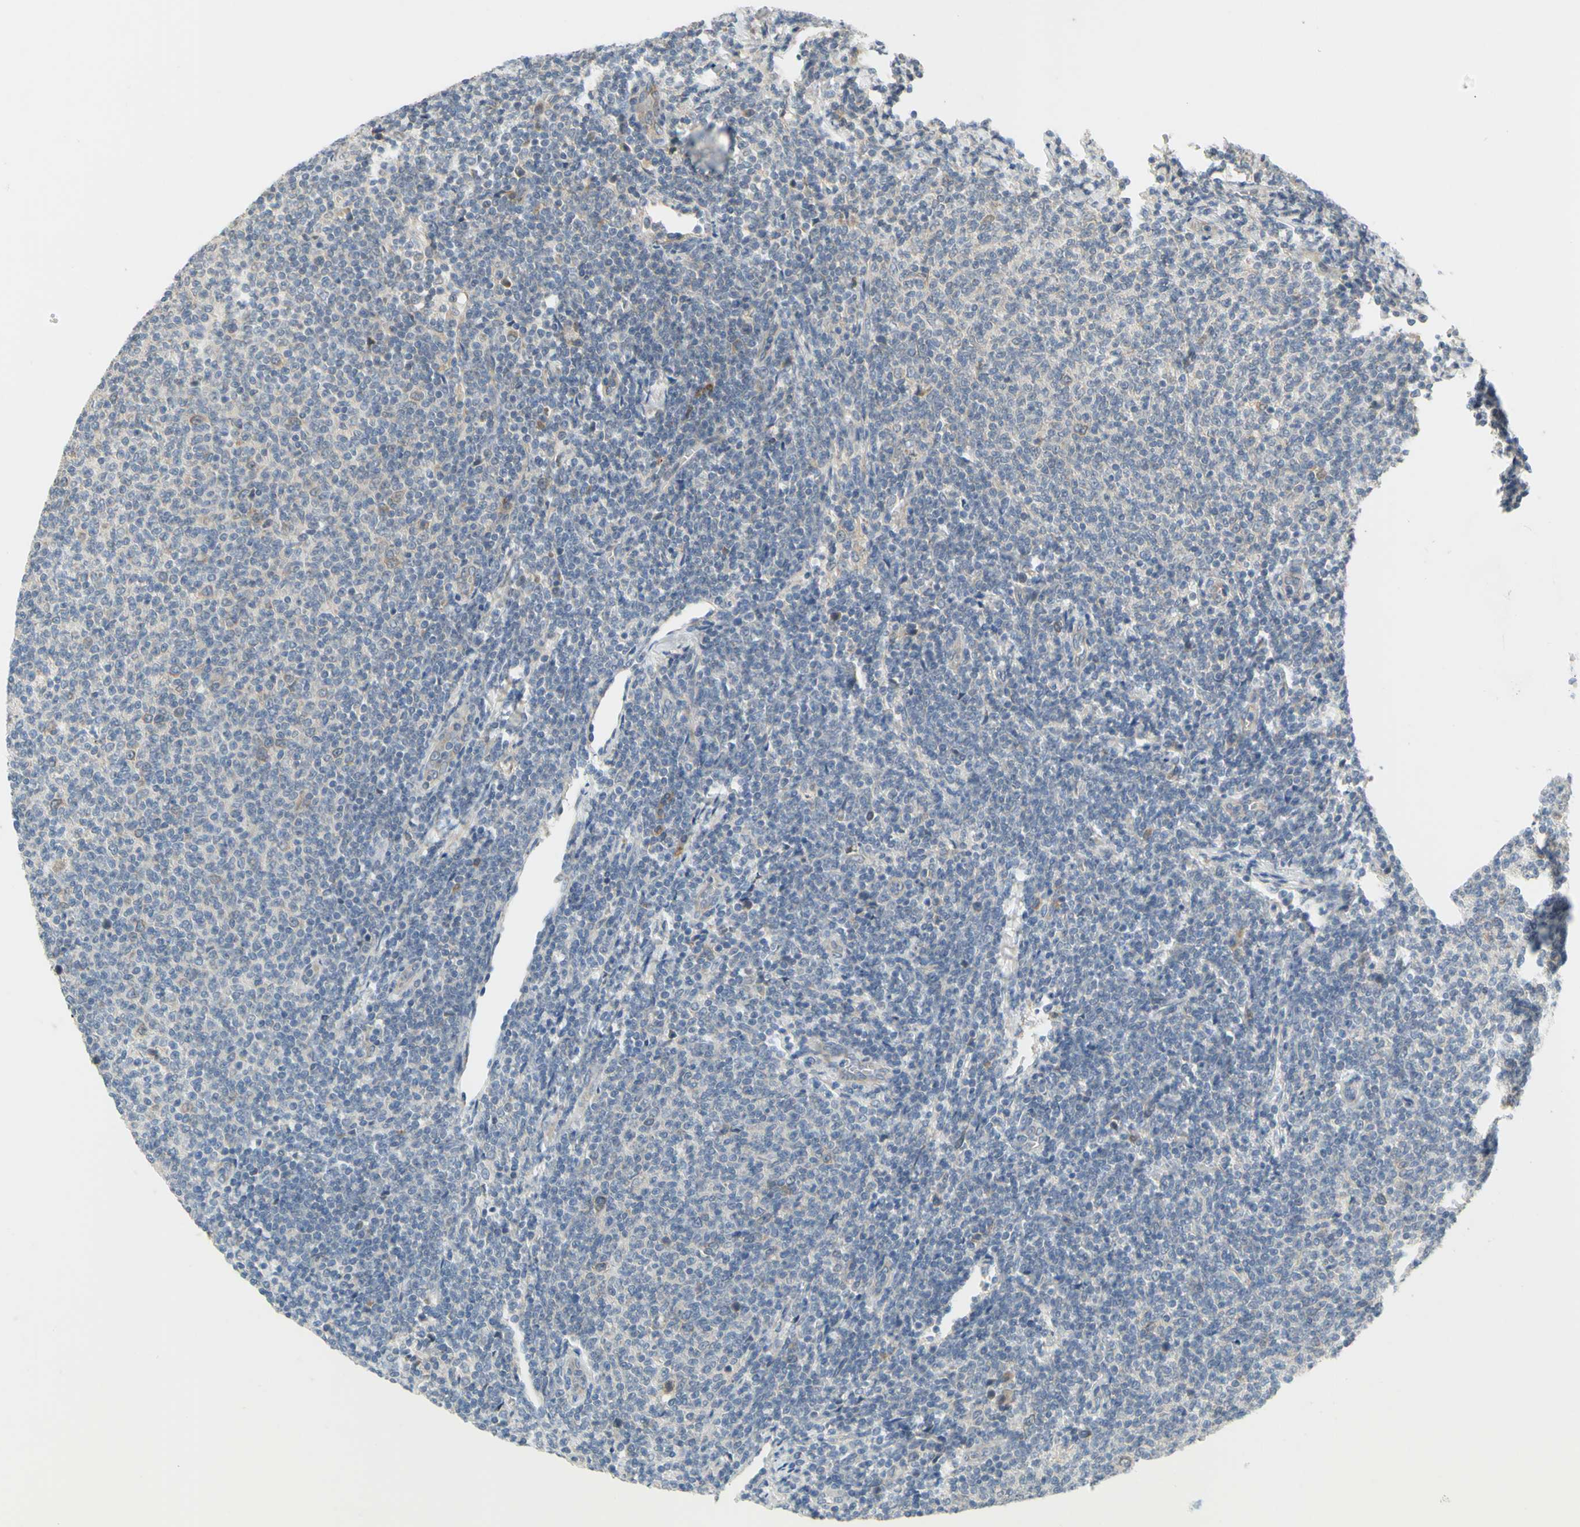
{"staining": {"intensity": "weak", "quantity": "<25%", "location": "cytoplasmic/membranous"}, "tissue": "lymphoma", "cell_type": "Tumor cells", "image_type": "cancer", "snomed": [{"axis": "morphology", "description": "Malignant lymphoma, non-Hodgkin's type, Low grade"}, {"axis": "topography", "description": "Lymph node"}], "caption": "Immunohistochemistry (IHC) of lymphoma shows no expression in tumor cells.", "gene": "CCNB2", "patient": {"sex": "male", "age": 66}}